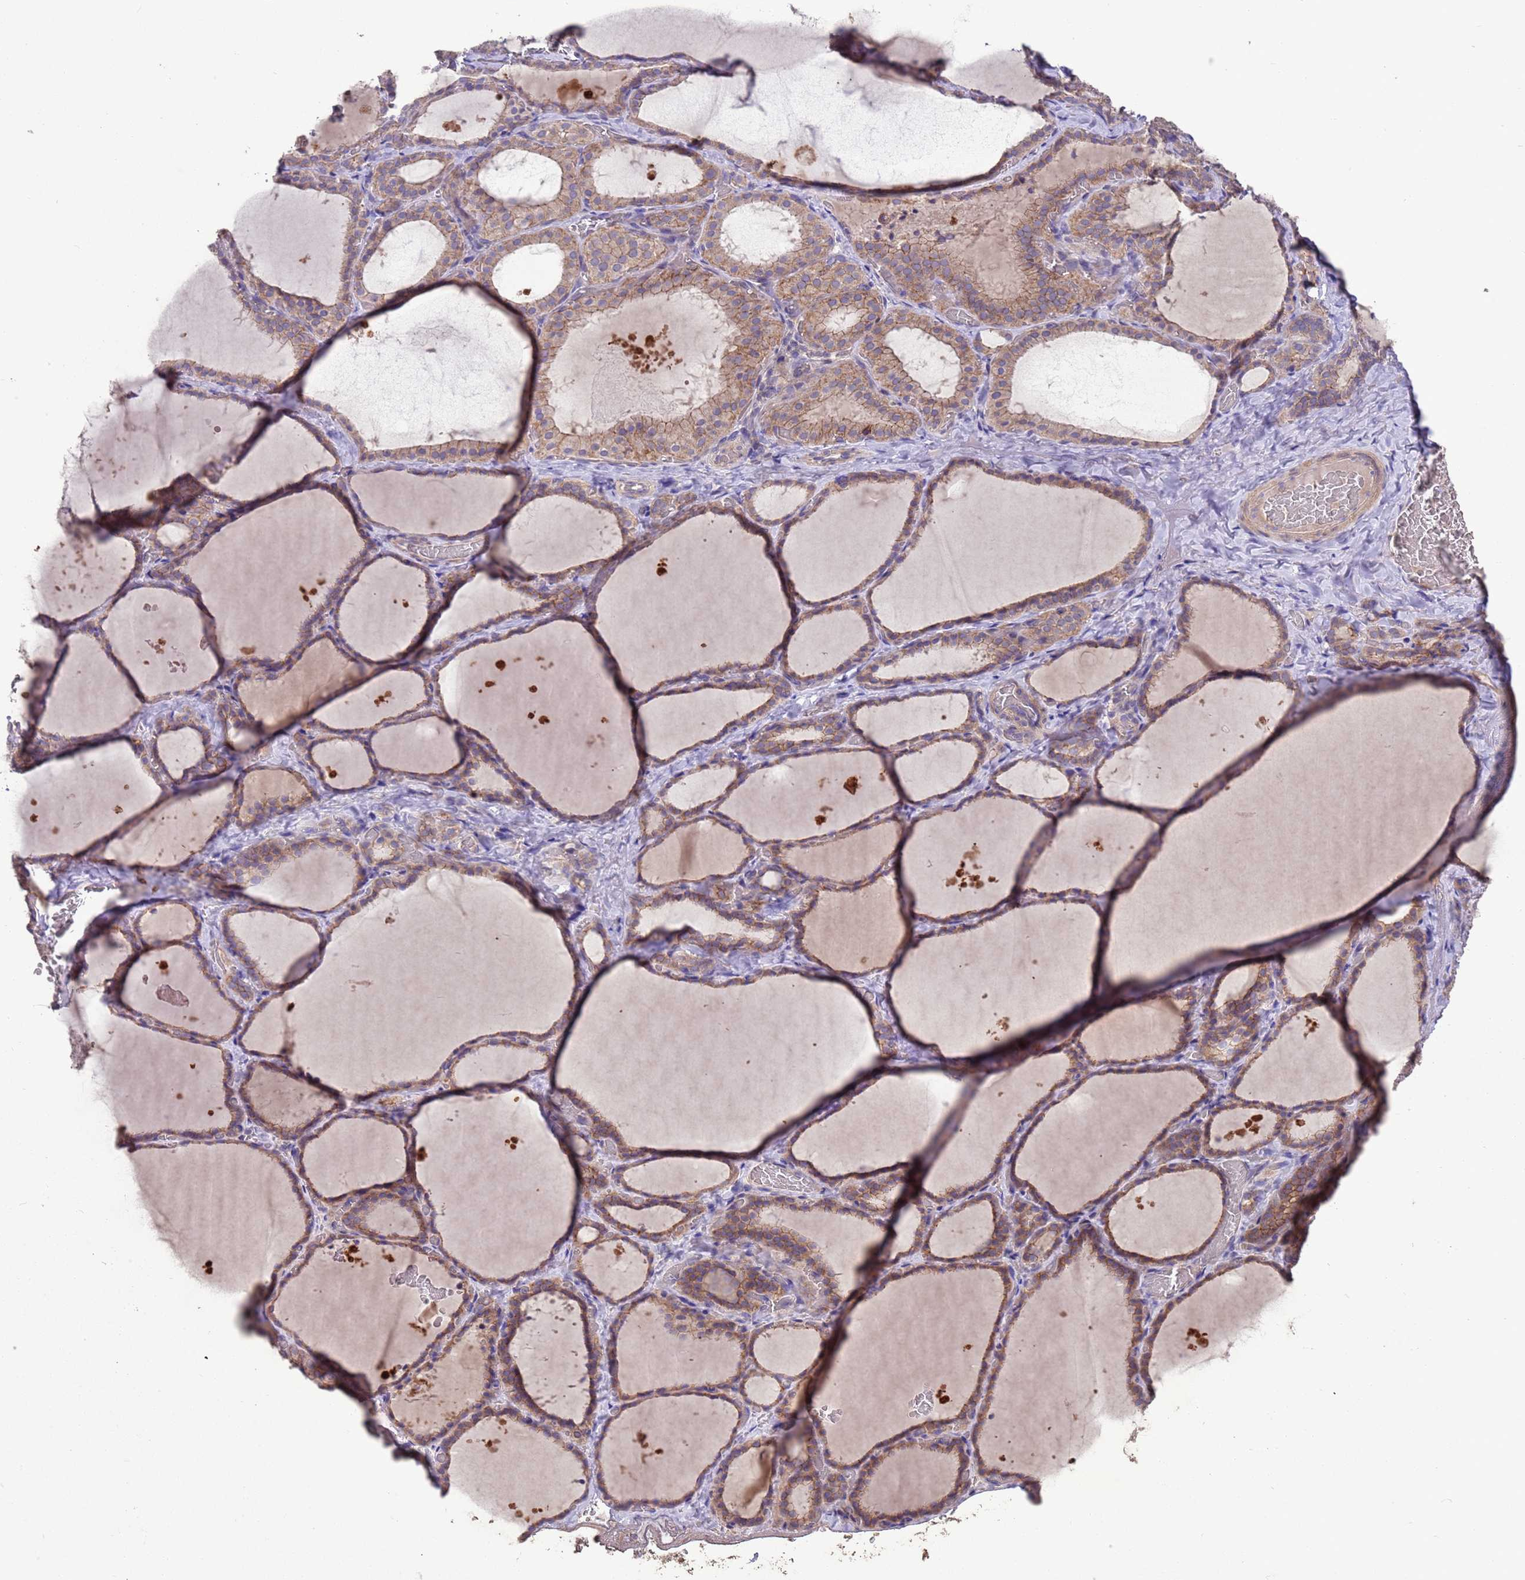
{"staining": {"intensity": "moderate", "quantity": ">75%", "location": "cytoplasmic/membranous"}, "tissue": "thyroid gland", "cell_type": "Glandular cells", "image_type": "normal", "snomed": [{"axis": "morphology", "description": "Normal tissue, NOS"}, {"axis": "topography", "description": "Thyroid gland"}], "caption": "High-magnification brightfield microscopy of normal thyroid gland stained with DAB (3,3'-diaminobenzidine) (brown) and counterstained with hematoxylin (blue). glandular cells exhibit moderate cytoplasmic/membranous staining is appreciated in approximately>75% of cells.", "gene": "SLC9B2", "patient": {"sex": "female", "age": 39}}